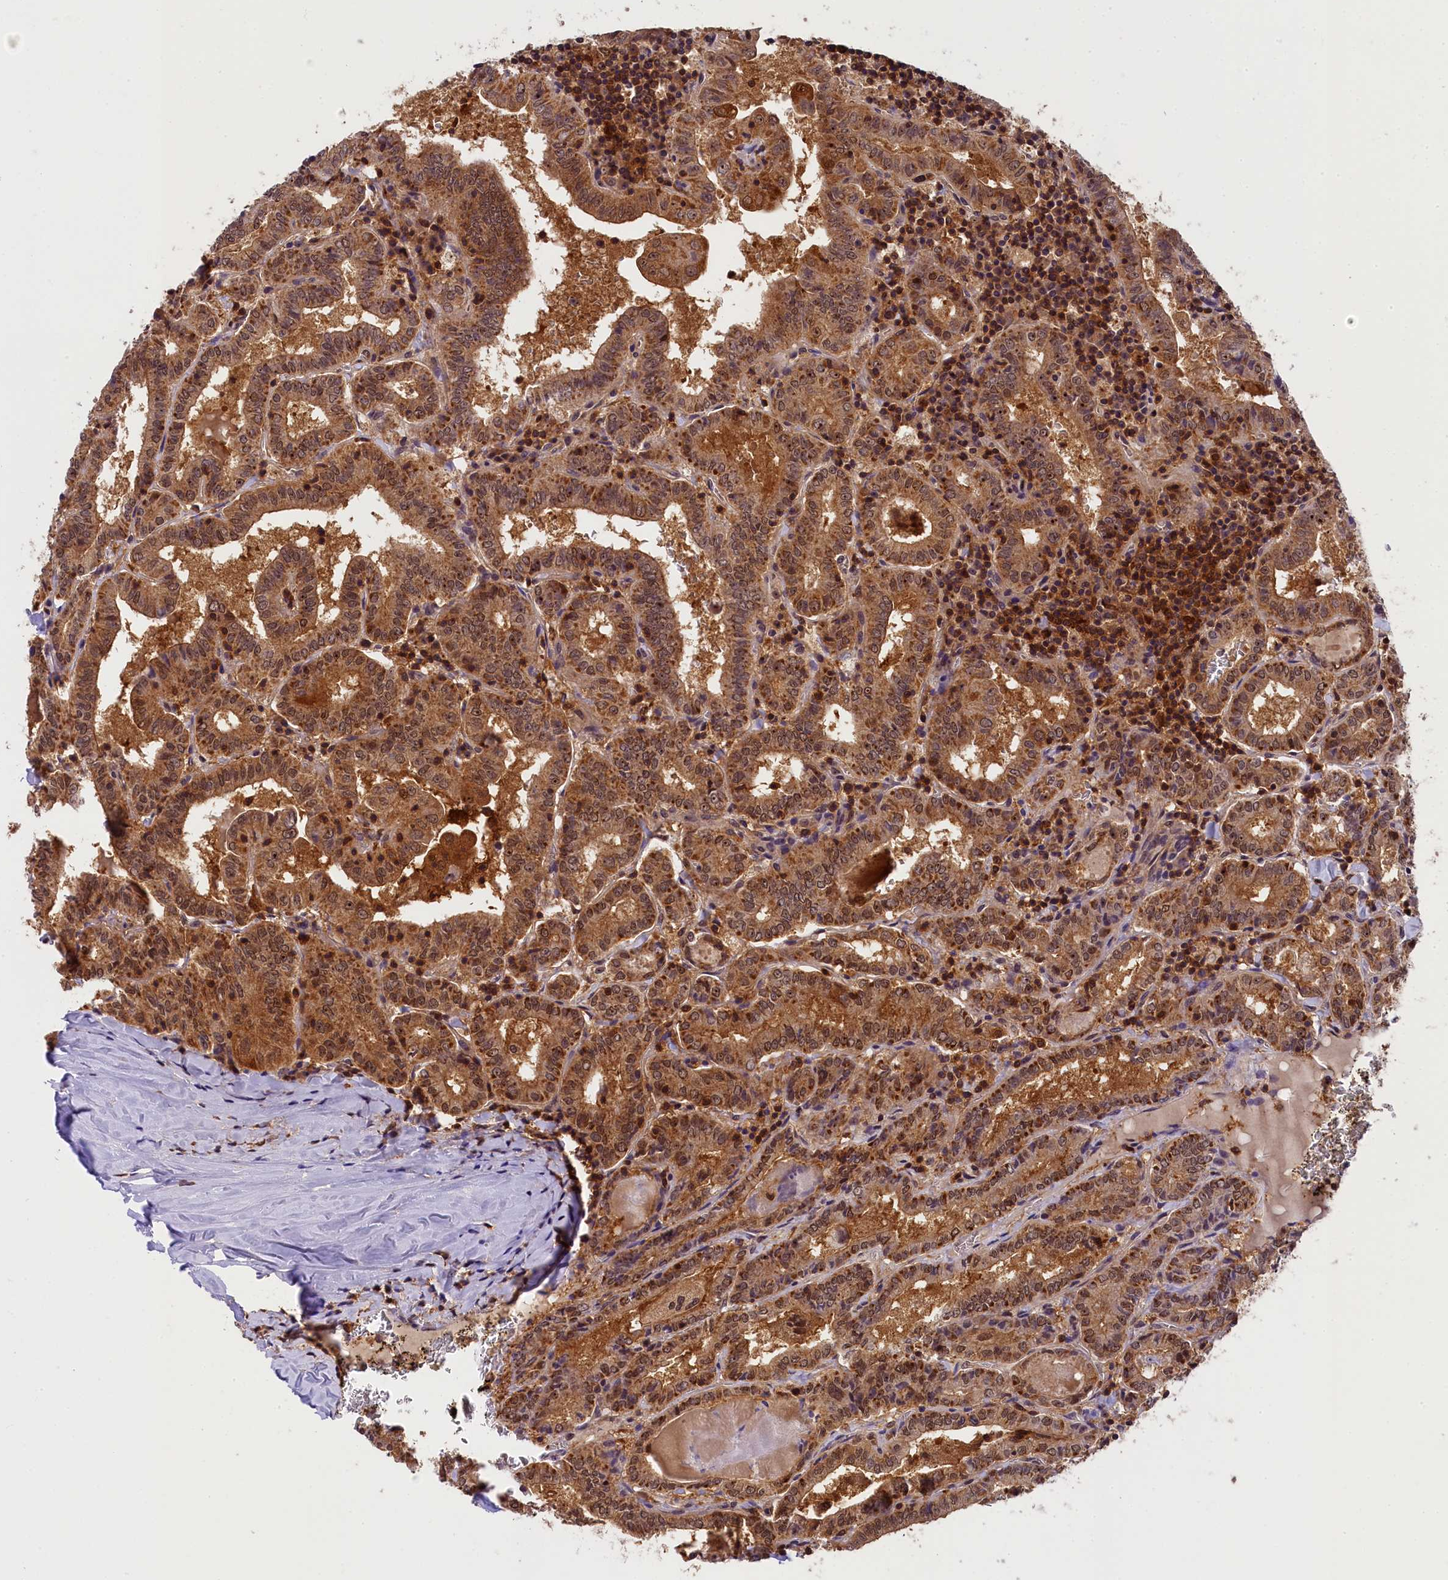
{"staining": {"intensity": "moderate", "quantity": ">75%", "location": "cytoplasmic/membranous,nuclear"}, "tissue": "thyroid cancer", "cell_type": "Tumor cells", "image_type": "cancer", "snomed": [{"axis": "morphology", "description": "Papillary adenocarcinoma, NOS"}, {"axis": "topography", "description": "Thyroid gland"}], "caption": "Moderate cytoplasmic/membranous and nuclear protein positivity is appreciated in about >75% of tumor cells in thyroid papillary adenocarcinoma.", "gene": "EIF6", "patient": {"sex": "female", "age": 72}}